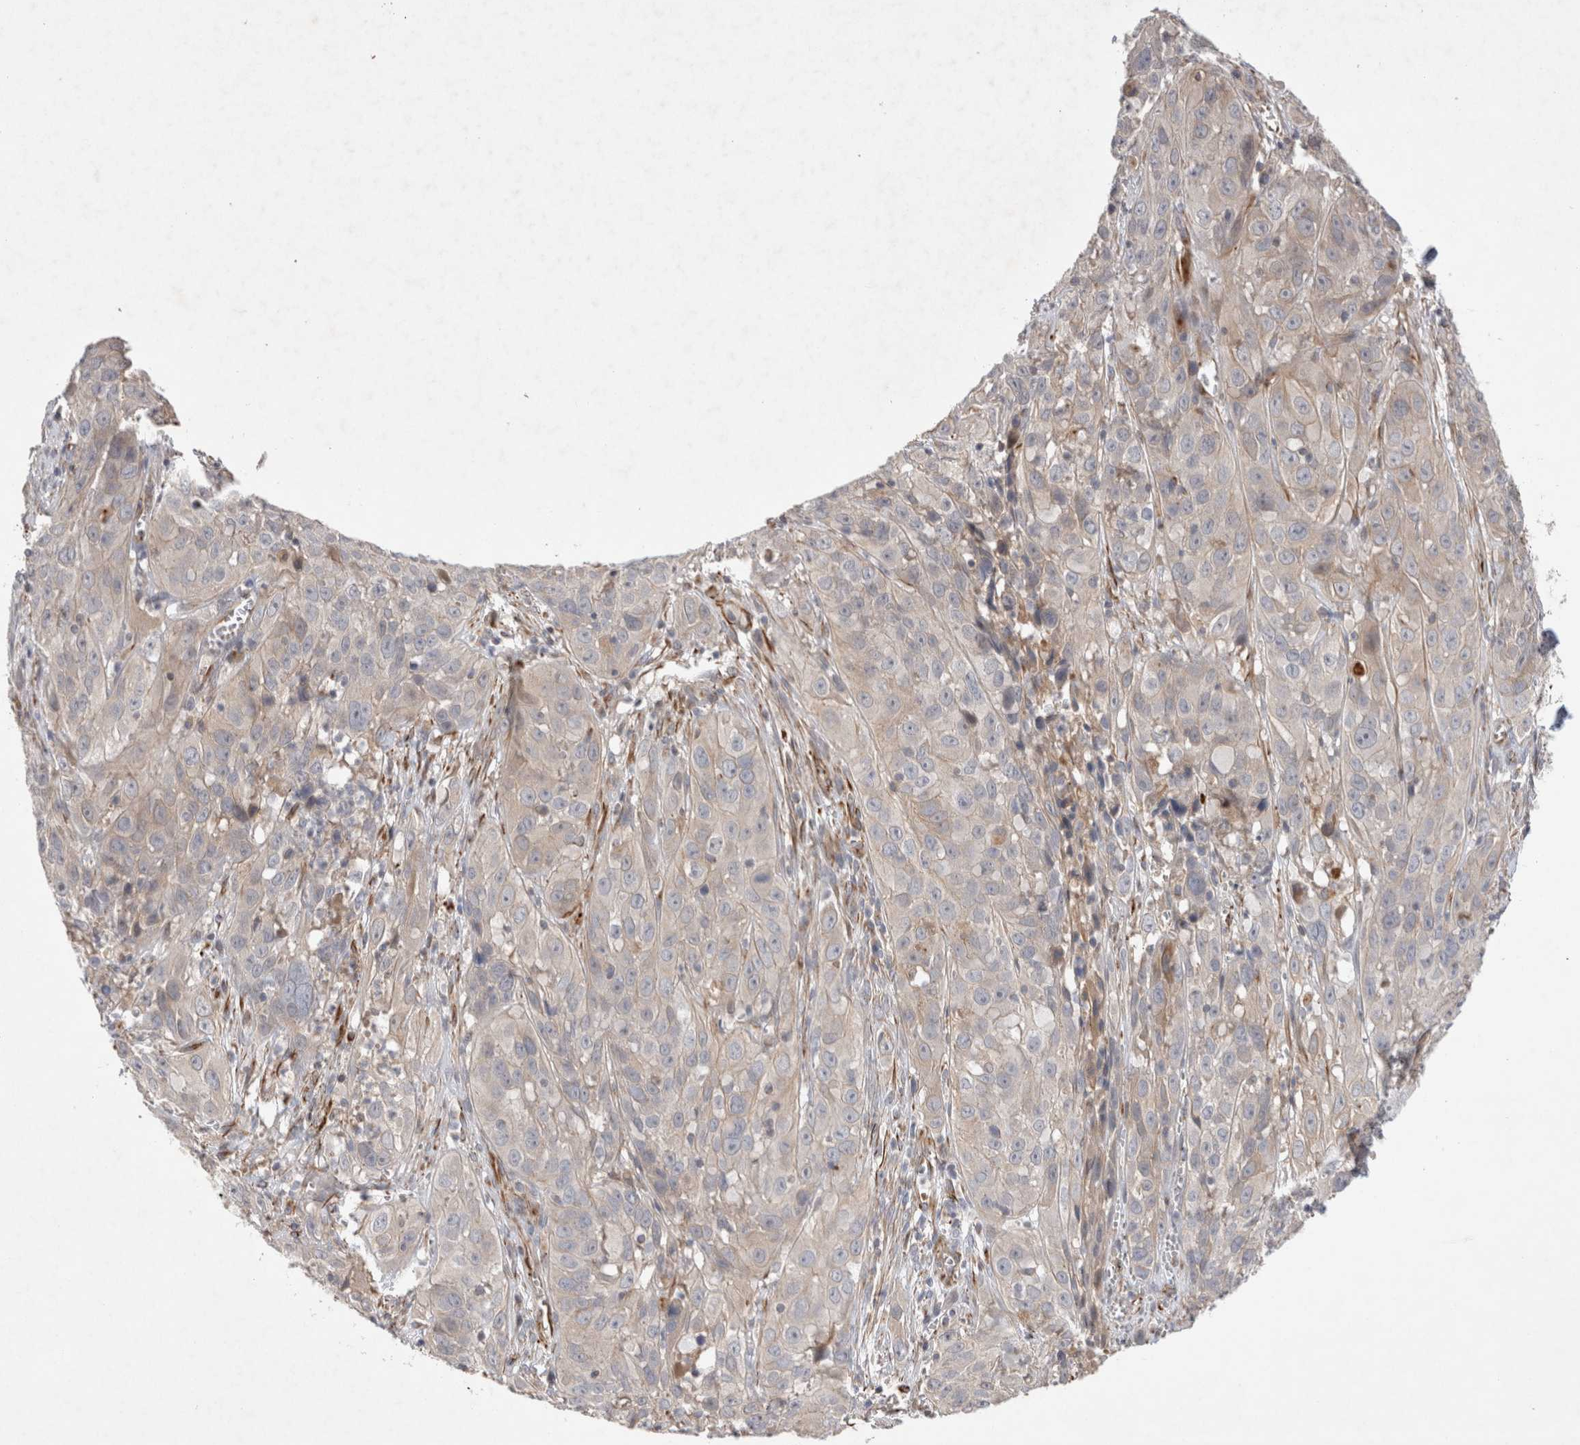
{"staining": {"intensity": "weak", "quantity": "<25%", "location": "cytoplasmic/membranous"}, "tissue": "cervical cancer", "cell_type": "Tumor cells", "image_type": "cancer", "snomed": [{"axis": "morphology", "description": "Squamous cell carcinoma, NOS"}, {"axis": "topography", "description": "Cervix"}], "caption": "This is an immunohistochemistry image of human cervical cancer. There is no staining in tumor cells.", "gene": "NMU", "patient": {"sex": "female", "age": 32}}